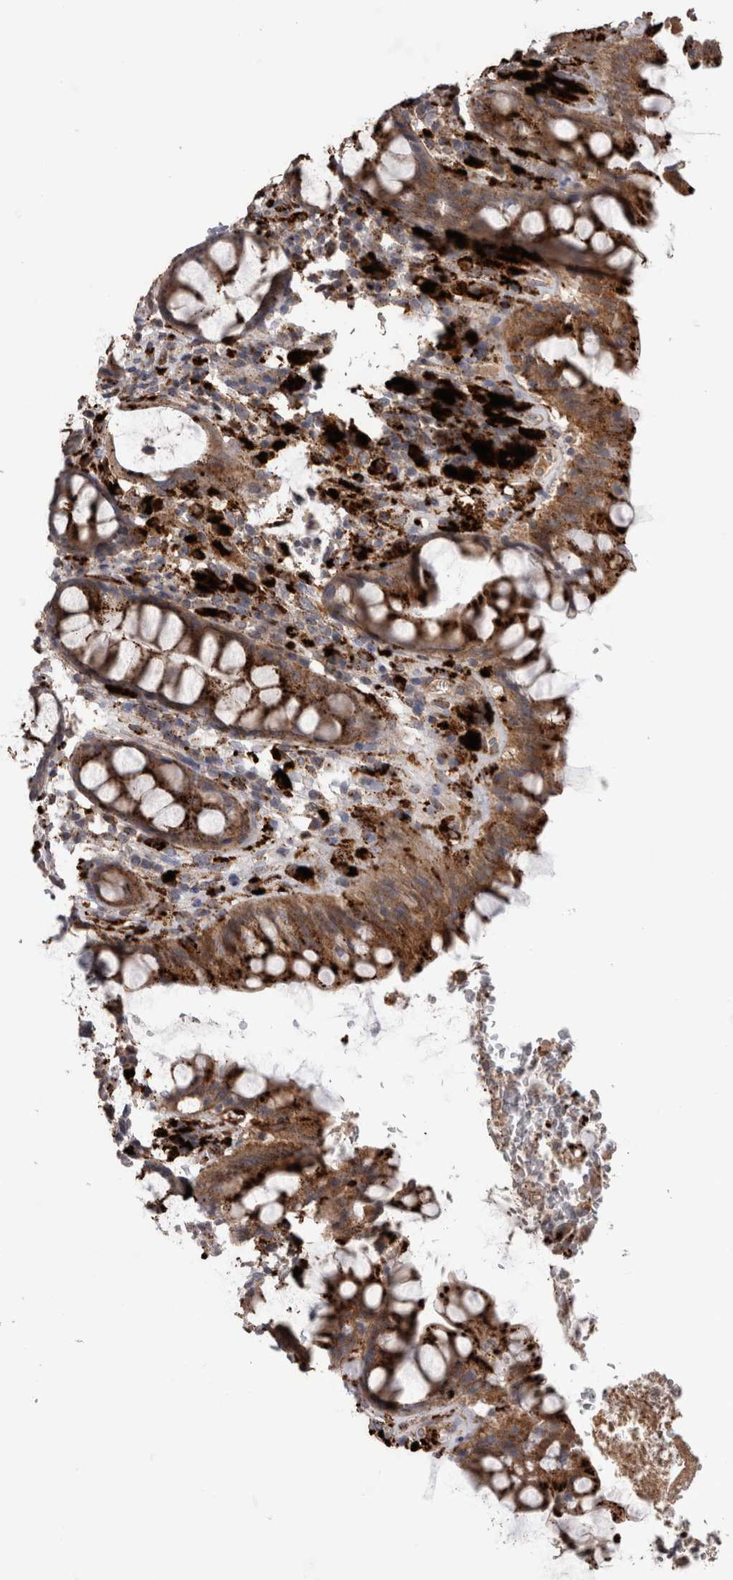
{"staining": {"intensity": "strong", "quantity": ">75%", "location": "cytoplasmic/membranous"}, "tissue": "rectum", "cell_type": "Glandular cells", "image_type": "normal", "snomed": [{"axis": "morphology", "description": "Normal tissue, NOS"}, {"axis": "topography", "description": "Rectum"}], "caption": "Immunohistochemical staining of benign rectum displays strong cytoplasmic/membranous protein staining in about >75% of glandular cells.", "gene": "CTSZ", "patient": {"sex": "male", "age": 64}}